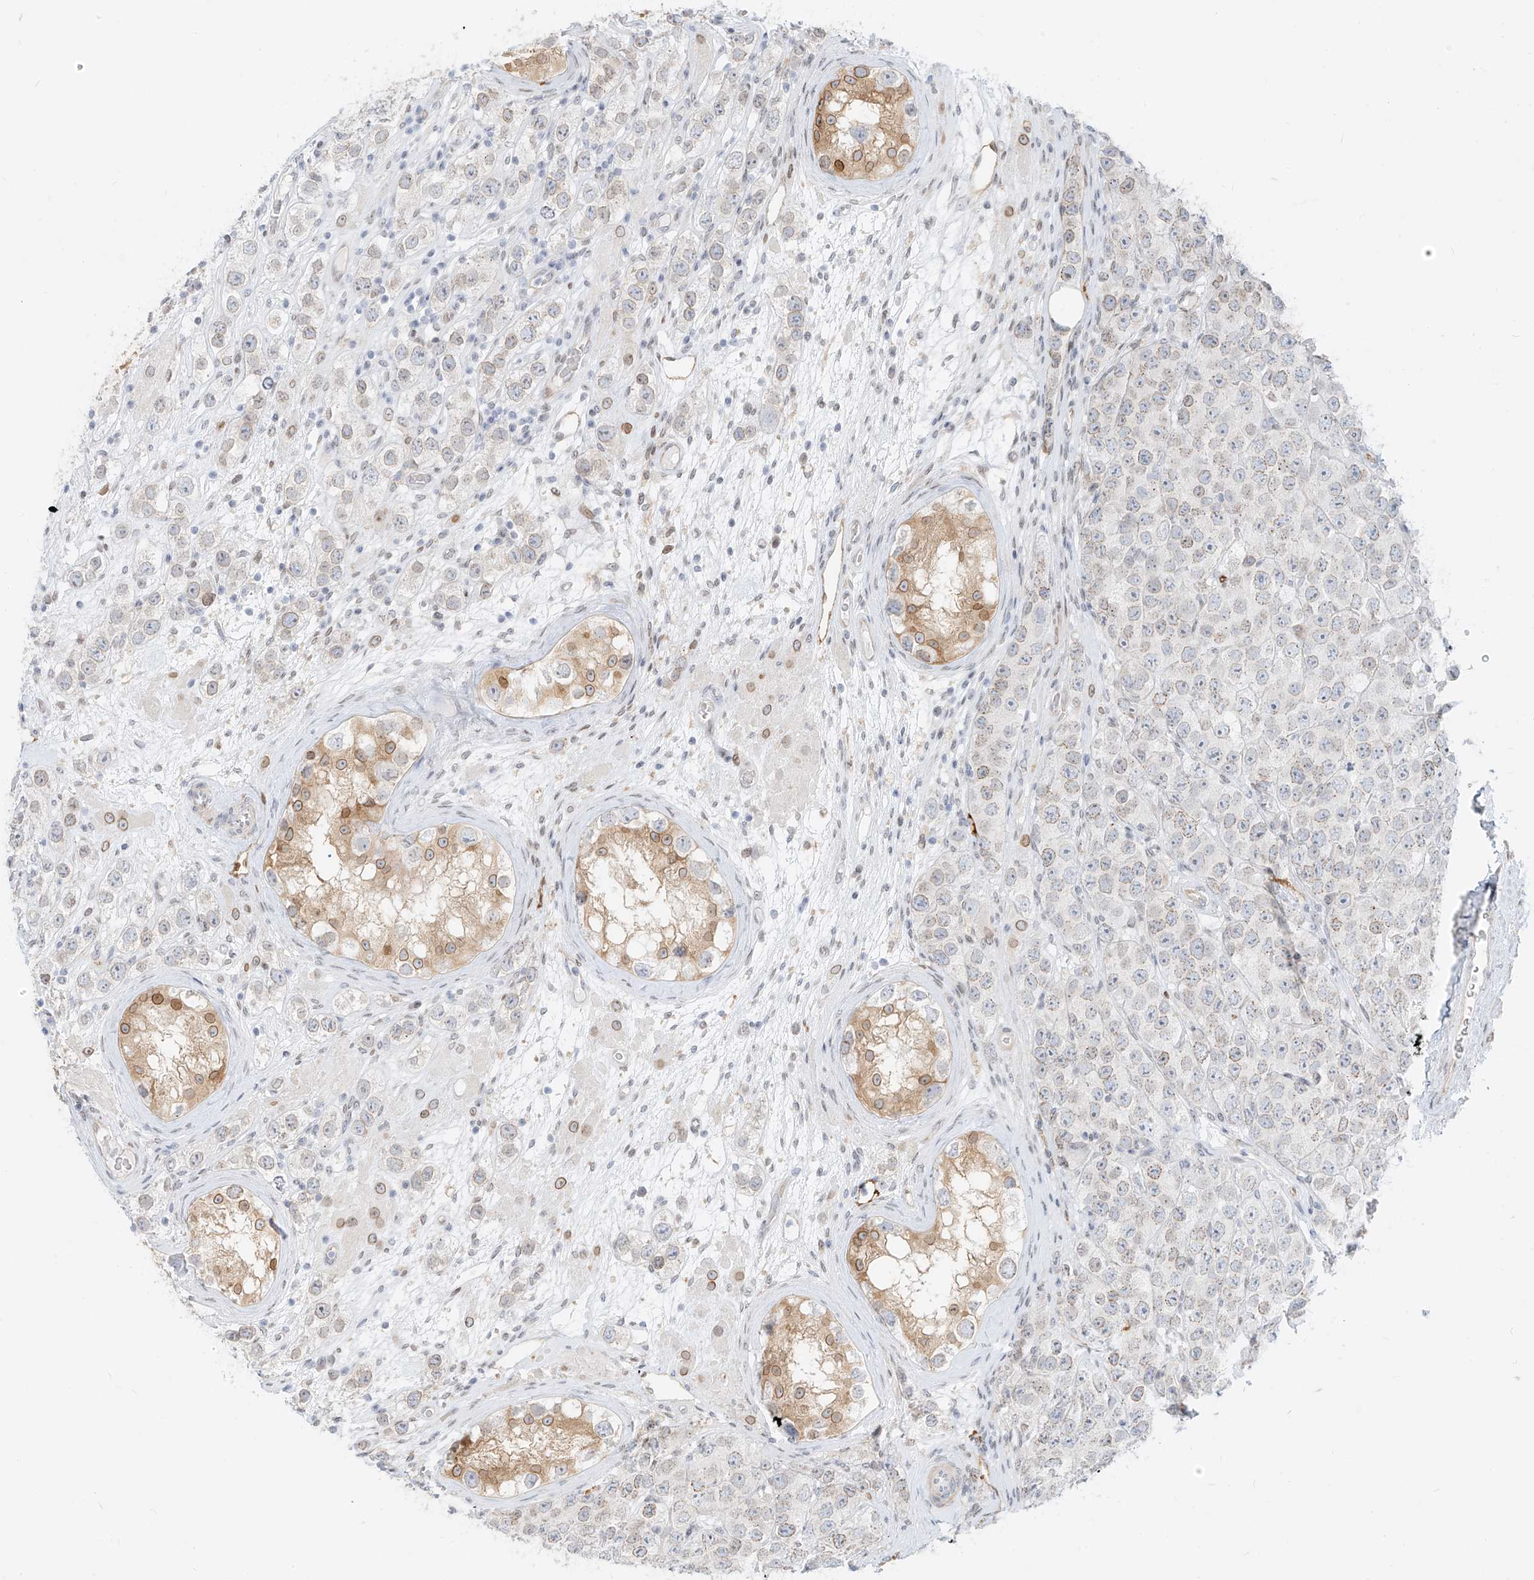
{"staining": {"intensity": "weak", "quantity": "<25%", "location": "cytoplasmic/membranous"}, "tissue": "testis cancer", "cell_type": "Tumor cells", "image_type": "cancer", "snomed": [{"axis": "morphology", "description": "Seminoma, NOS"}, {"axis": "topography", "description": "Testis"}], "caption": "Testis cancer (seminoma) was stained to show a protein in brown. There is no significant expression in tumor cells.", "gene": "NHSL1", "patient": {"sex": "male", "age": 28}}